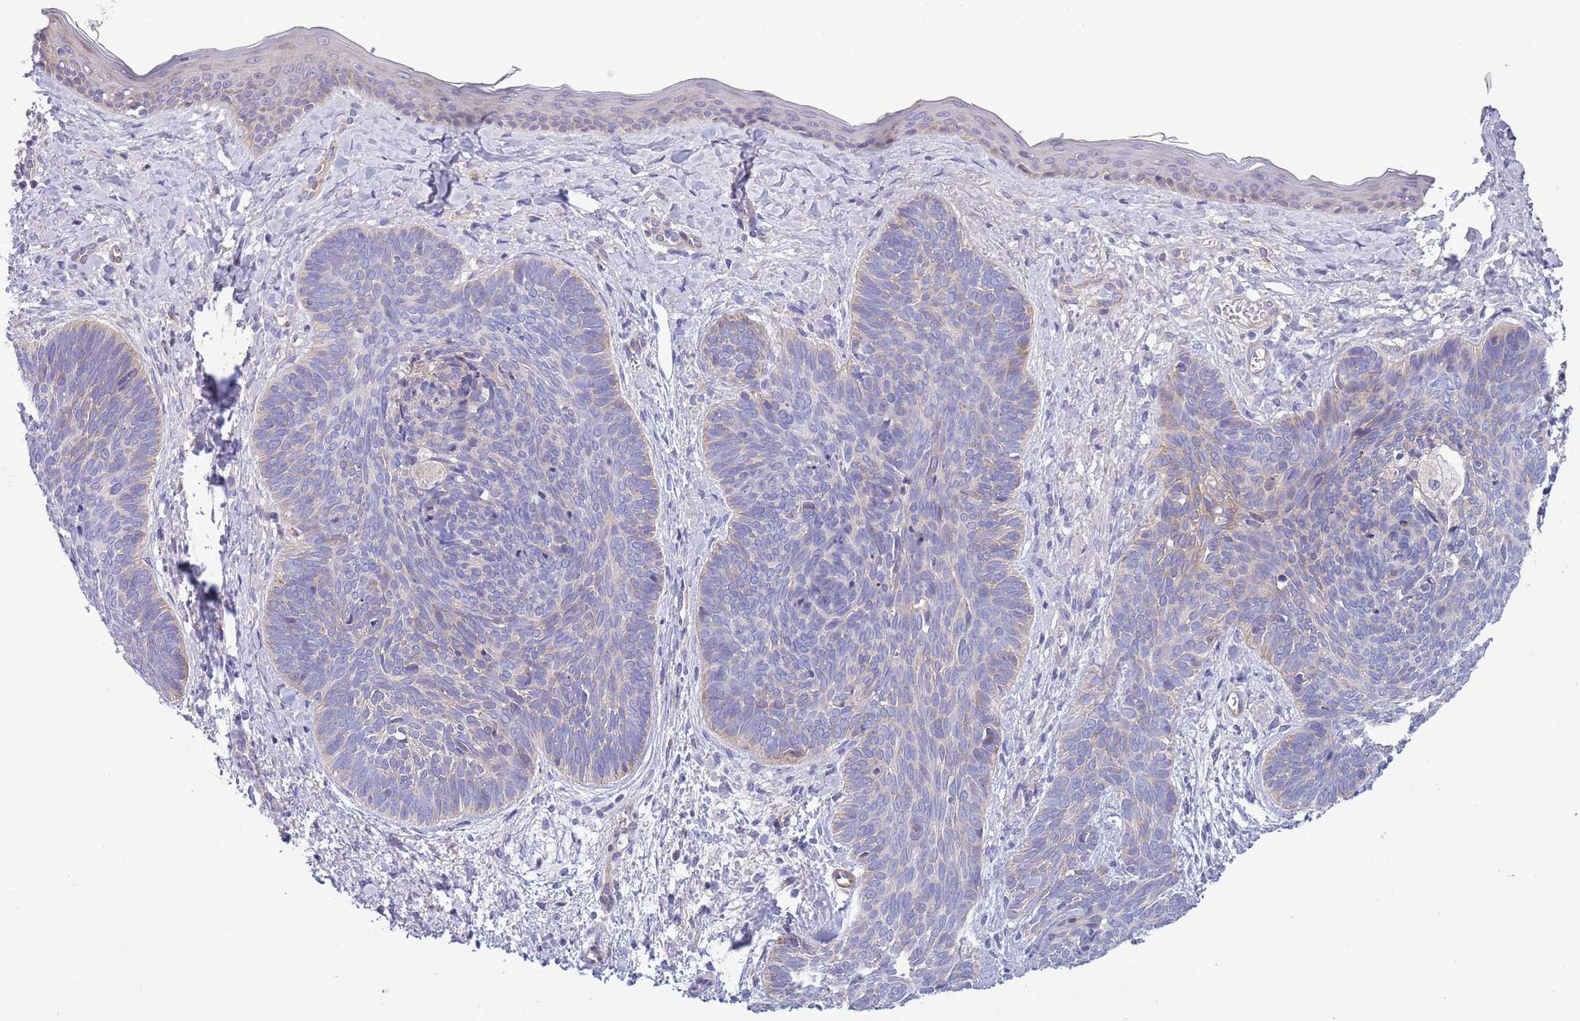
{"staining": {"intensity": "negative", "quantity": "none", "location": "none"}, "tissue": "skin cancer", "cell_type": "Tumor cells", "image_type": "cancer", "snomed": [{"axis": "morphology", "description": "Basal cell carcinoma"}, {"axis": "topography", "description": "Skin"}], "caption": "An immunohistochemistry micrograph of basal cell carcinoma (skin) is shown. There is no staining in tumor cells of basal cell carcinoma (skin).", "gene": "TOMM5", "patient": {"sex": "female", "age": 81}}